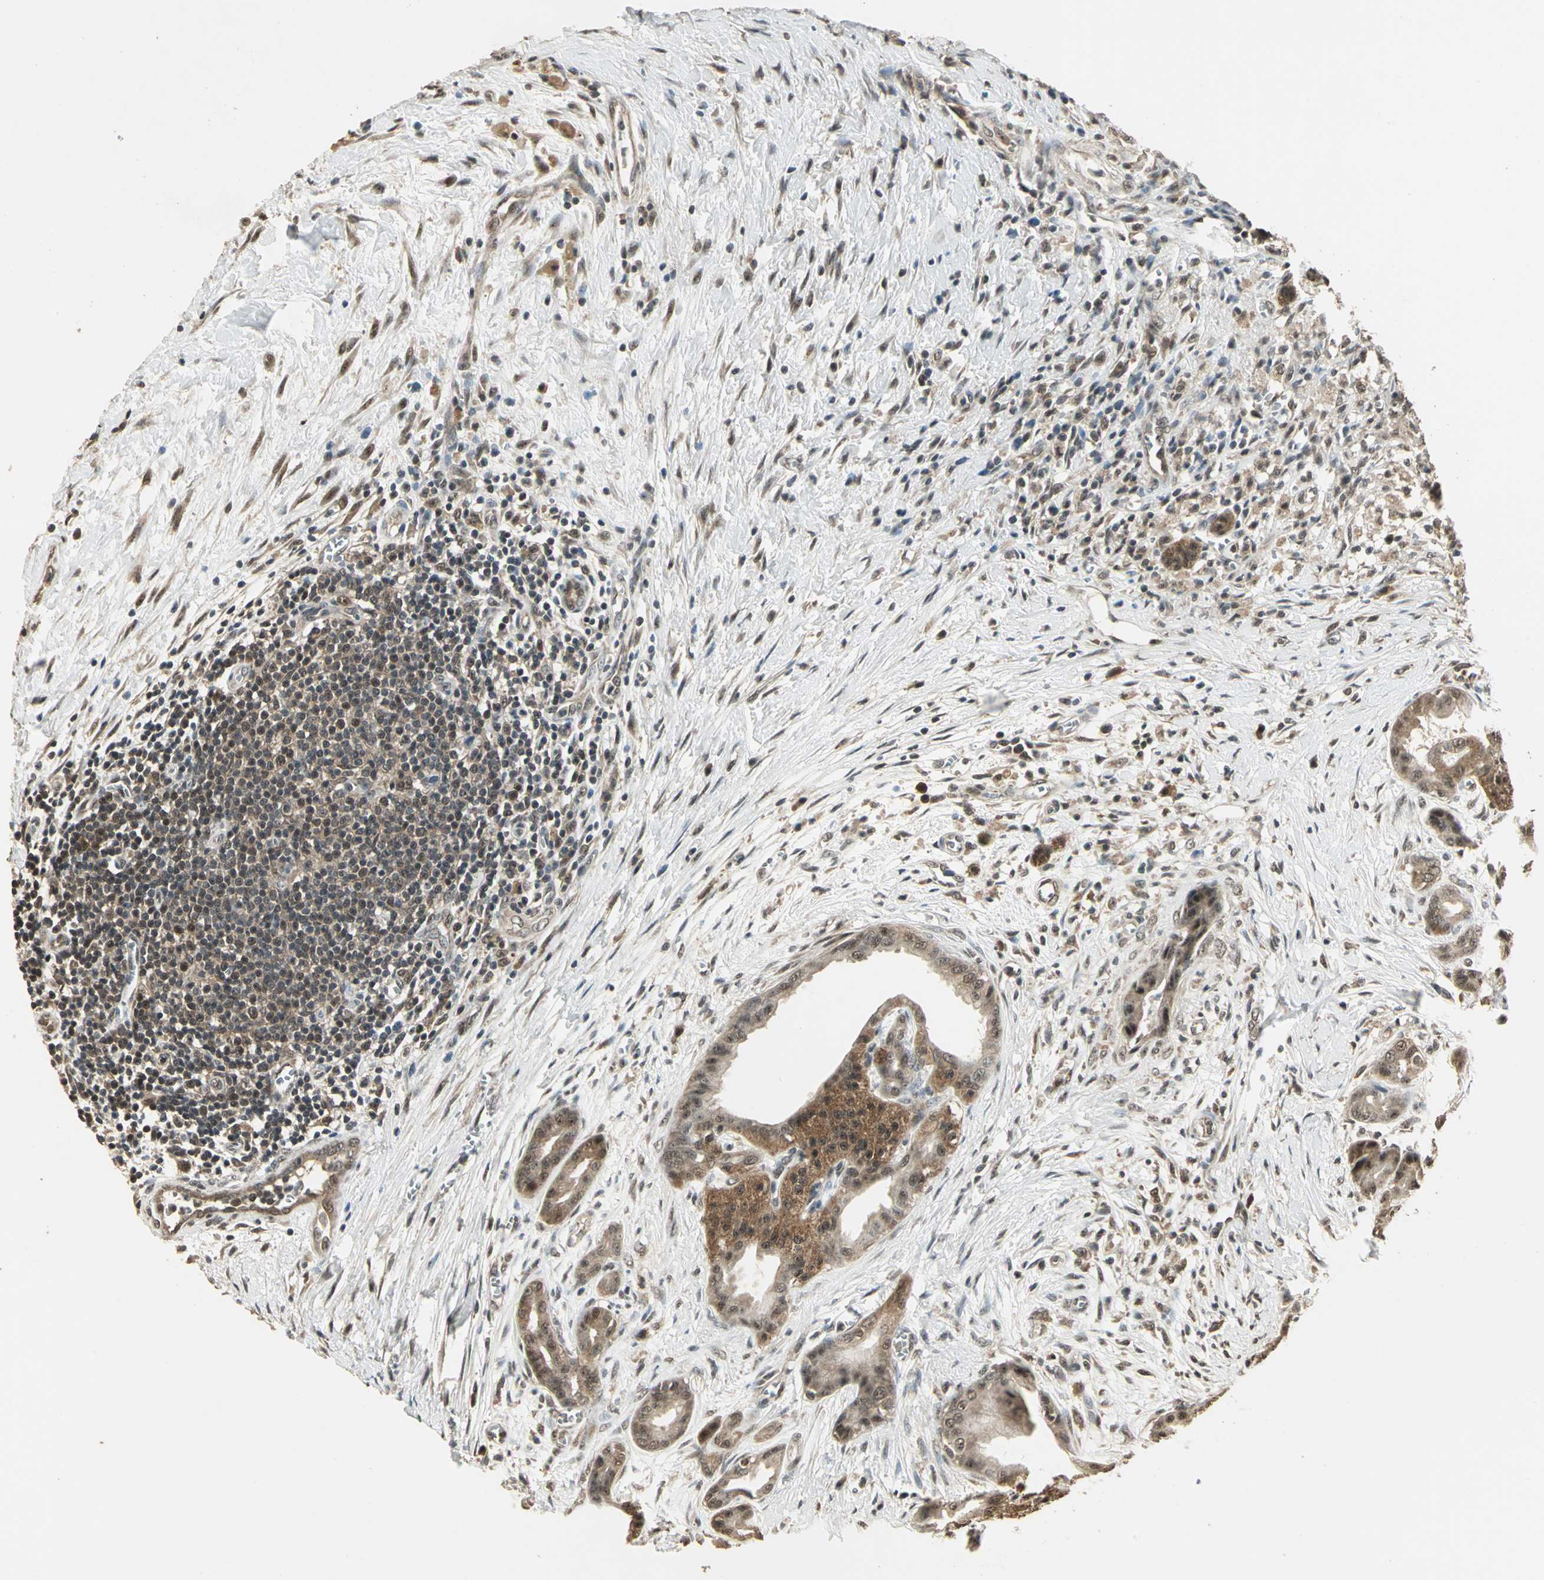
{"staining": {"intensity": "moderate", "quantity": ">75%", "location": "cytoplasmic/membranous"}, "tissue": "pancreatic cancer", "cell_type": "Tumor cells", "image_type": "cancer", "snomed": [{"axis": "morphology", "description": "Adenocarcinoma, NOS"}, {"axis": "topography", "description": "Pancreas"}], "caption": "Protein expression analysis of human adenocarcinoma (pancreatic) reveals moderate cytoplasmic/membranous expression in approximately >75% of tumor cells.", "gene": "UCHL5", "patient": {"sex": "male", "age": 59}}